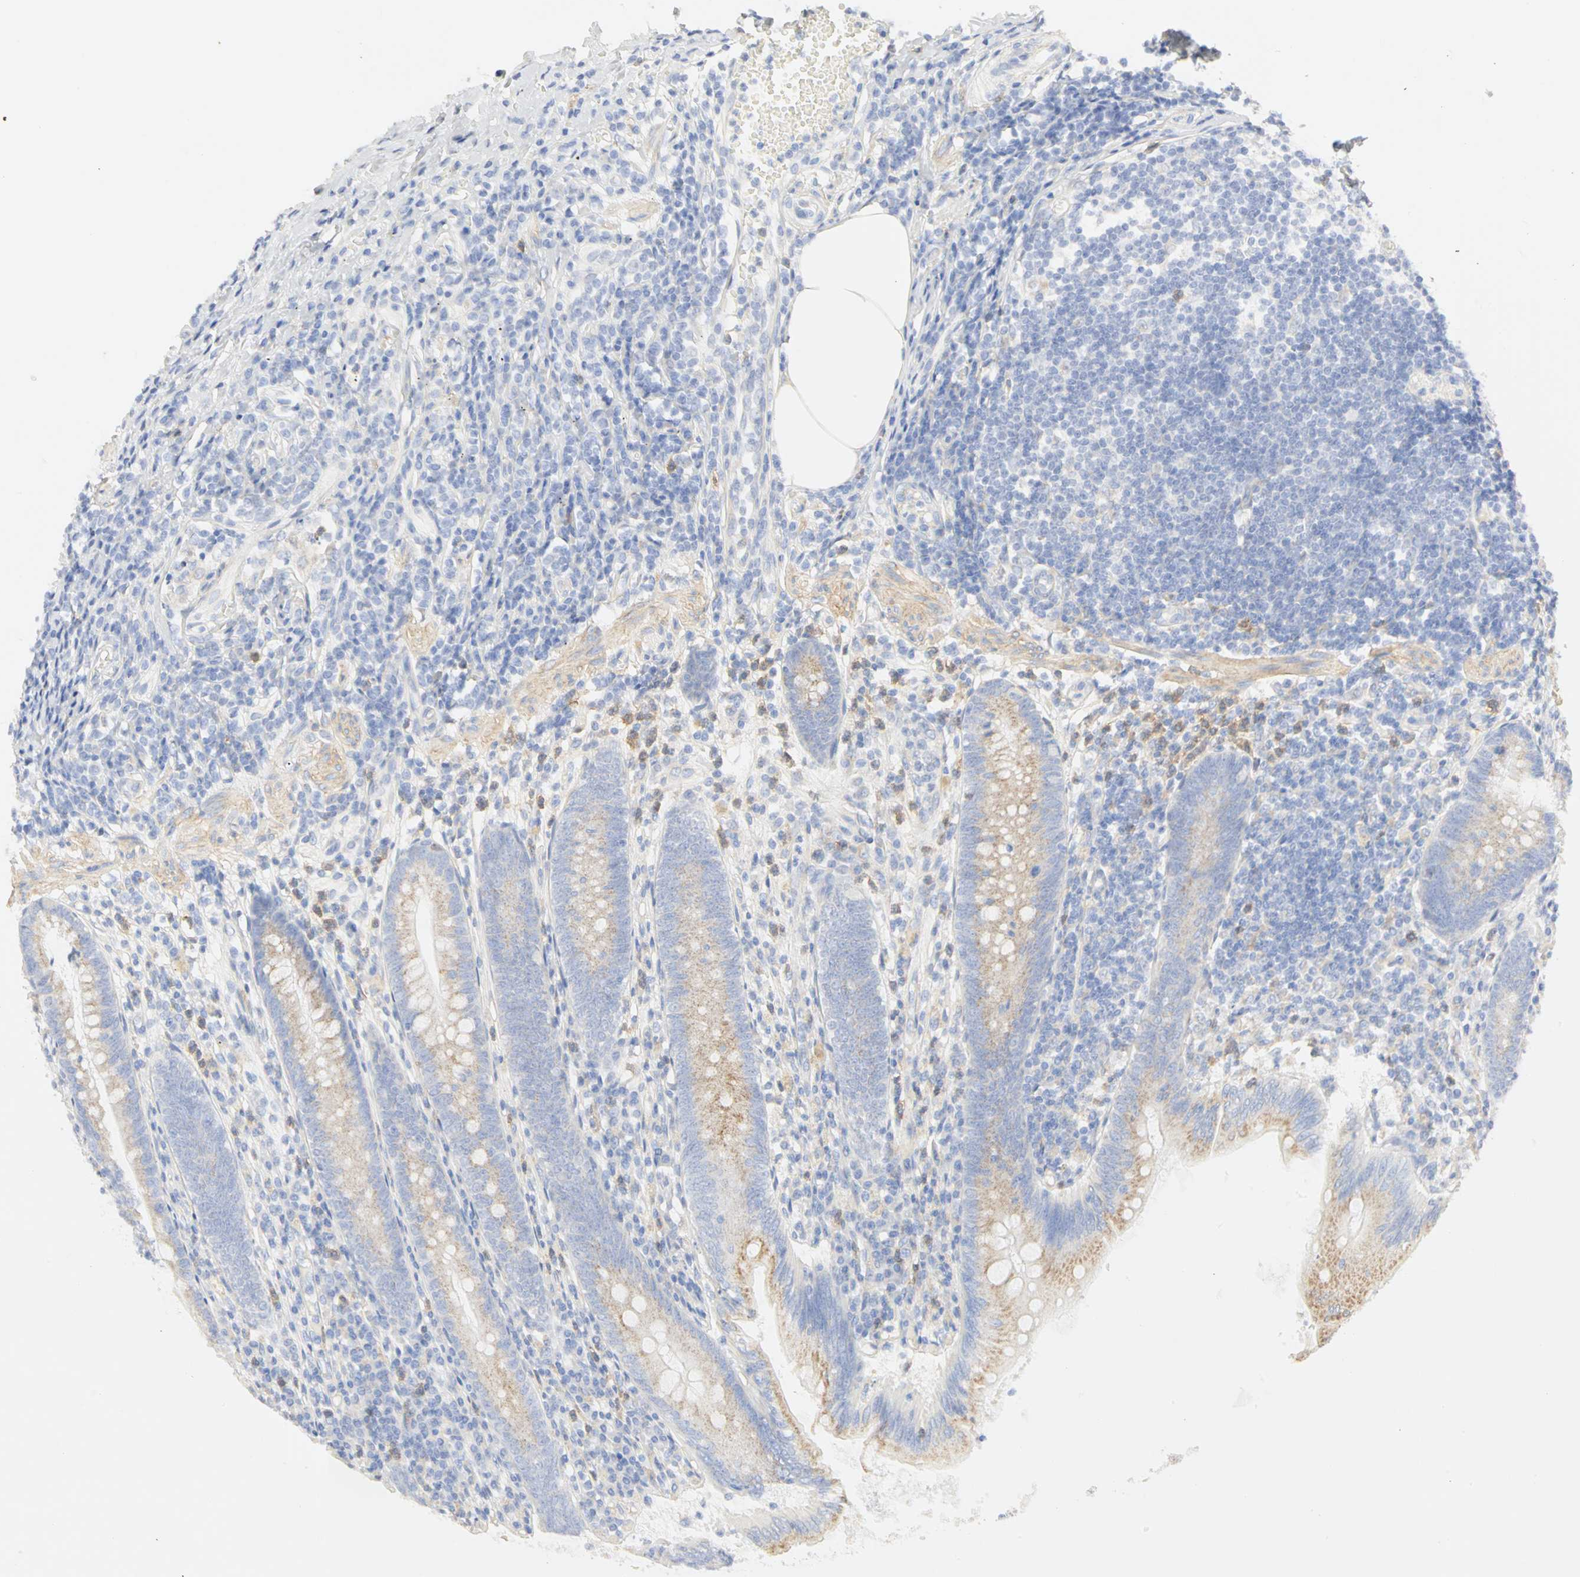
{"staining": {"intensity": "weak", "quantity": "<25%", "location": "cytoplasmic/membranous"}, "tissue": "appendix", "cell_type": "Glandular cells", "image_type": "normal", "snomed": [{"axis": "morphology", "description": "Normal tissue, NOS"}, {"axis": "morphology", "description": "Inflammation, NOS"}, {"axis": "topography", "description": "Appendix"}], "caption": "The histopathology image displays no significant staining in glandular cells of appendix. Brightfield microscopy of immunohistochemistry stained with DAB (3,3'-diaminobenzidine) (brown) and hematoxylin (blue), captured at high magnification.", "gene": "GNRH2", "patient": {"sex": "male", "age": 46}}